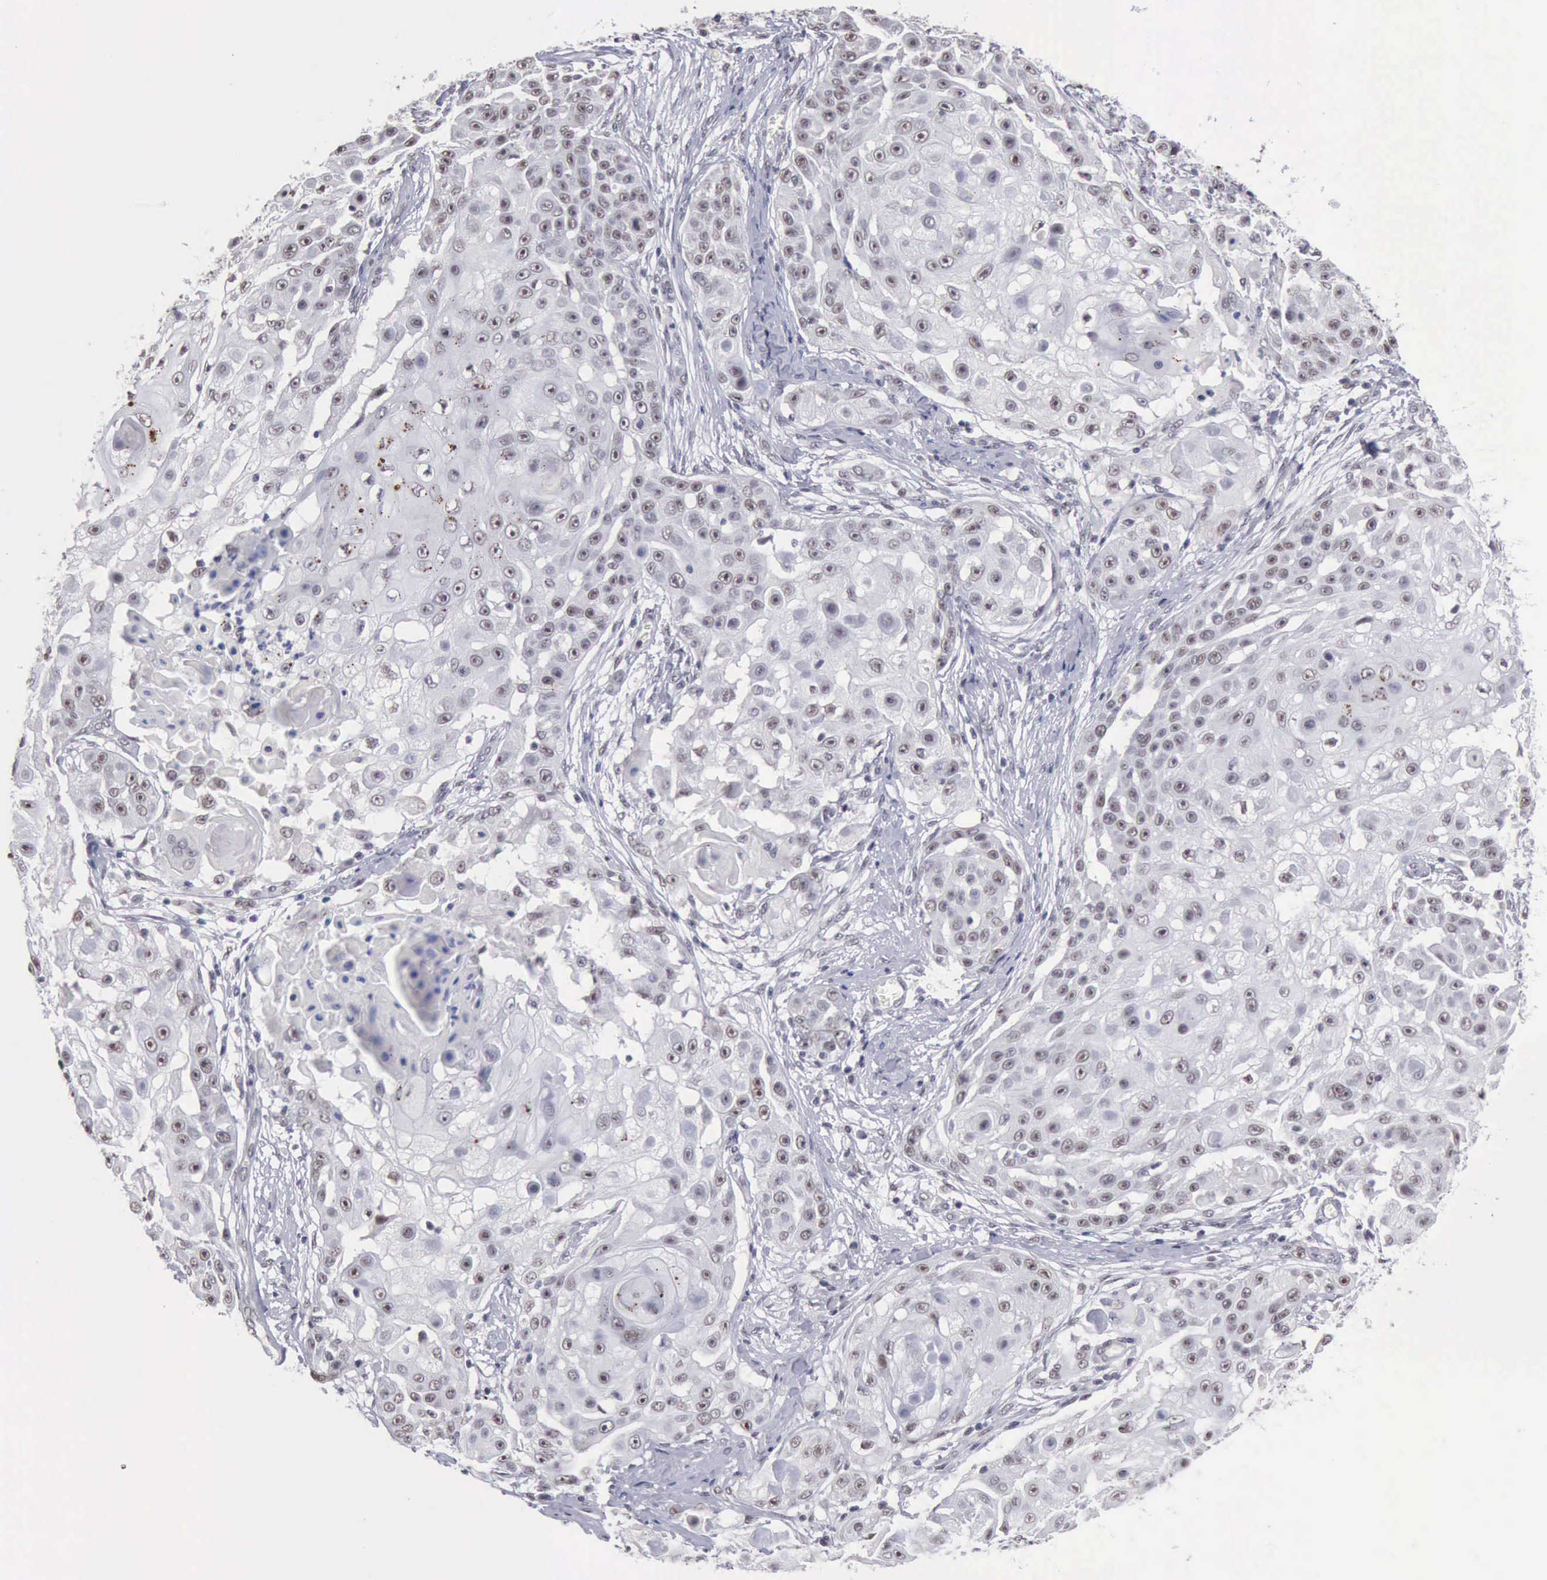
{"staining": {"intensity": "weak", "quantity": "<25%", "location": "nuclear"}, "tissue": "skin cancer", "cell_type": "Tumor cells", "image_type": "cancer", "snomed": [{"axis": "morphology", "description": "Squamous cell carcinoma, NOS"}, {"axis": "topography", "description": "Skin"}], "caption": "Immunohistochemistry photomicrograph of human skin squamous cell carcinoma stained for a protein (brown), which reveals no staining in tumor cells. (DAB IHC with hematoxylin counter stain).", "gene": "TAF1", "patient": {"sex": "female", "age": 57}}